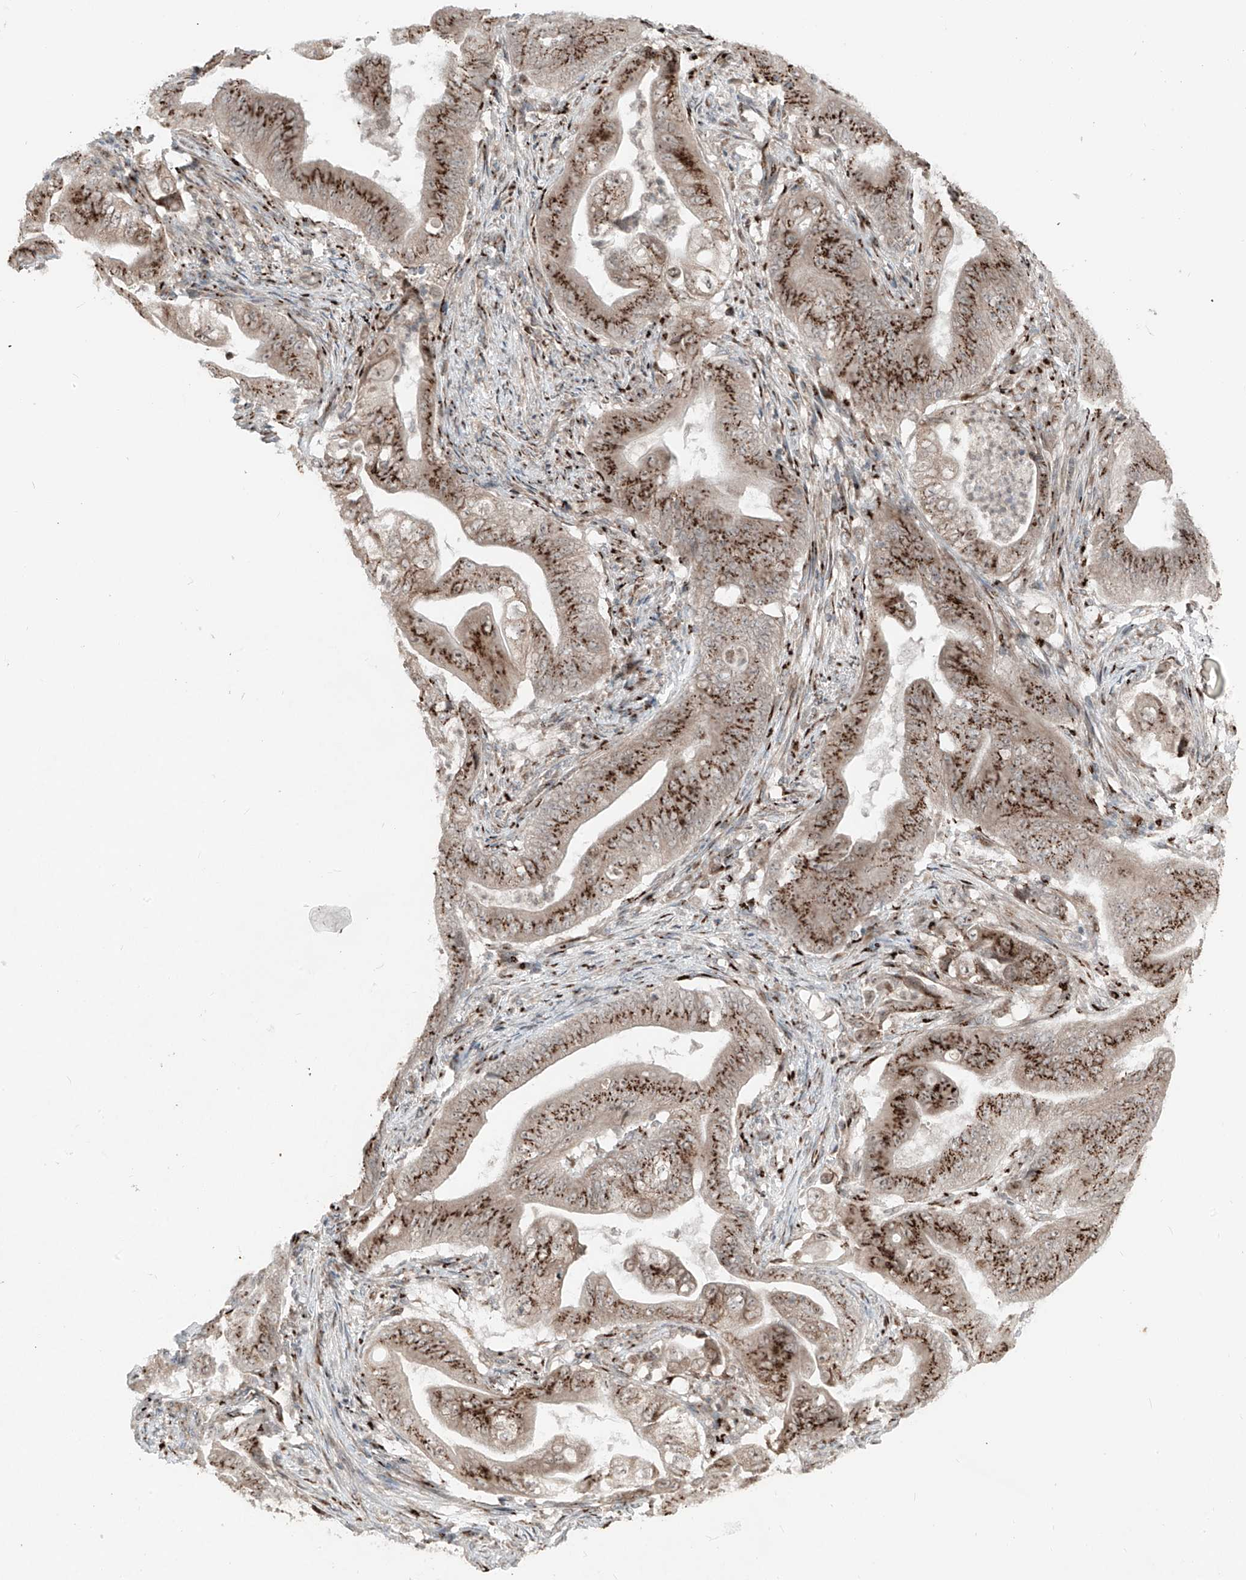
{"staining": {"intensity": "strong", "quantity": ">75%", "location": "cytoplasmic/membranous"}, "tissue": "stomach cancer", "cell_type": "Tumor cells", "image_type": "cancer", "snomed": [{"axis": "morphology", "description": "Adenocarcinoma, NOS"}, {"axis": "topography", "description": "Stomach"}], "caption": "Stomach cancer (adenocarcinoma) stained with a protein marker displays strong staining in tumor cells.", "gene": "ERLEC1", "patient": {"sex": "female", "age": 73}}